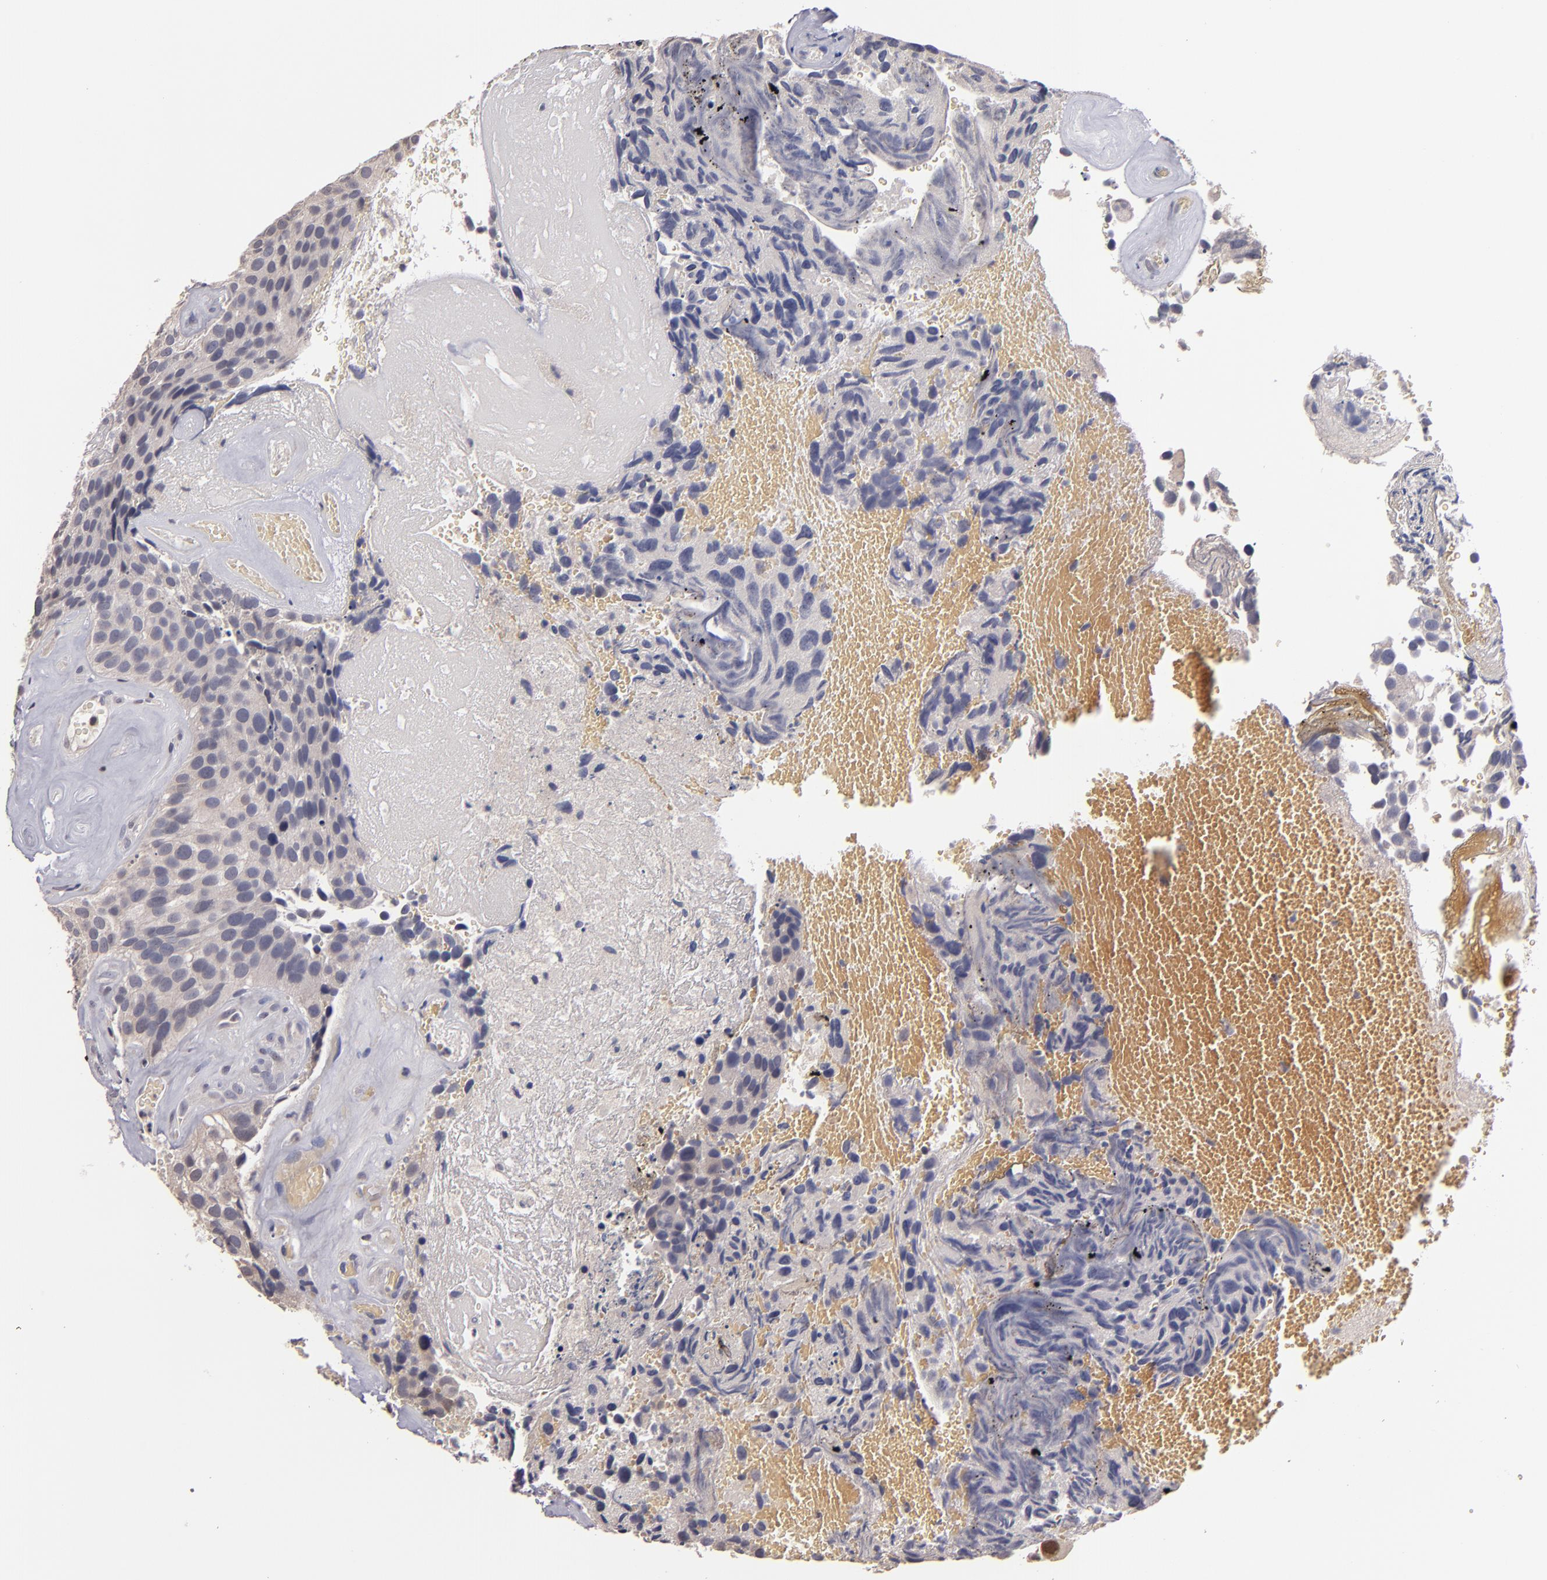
{"staining": {"intensity": "negative", "quantity": "none", "location": "none"}, "tissue": "urothelial cancer", "cell_type": "Tumor cells", "image_type": "cancer", "snomed": [{"axis": "morphology", "description": "Urothelial carcinoma, High grade"}, {"axis": "topography", "description": "Urinary bladder"}], "caption": "Image shows no protein staining in tumor cells of urothelial cancer tissue. (Stains: DAB (3,3'-diaminobenzidine) immunohistochemistry (IHC) with hematoxylin counter stain, Microscopy: brightfield microscopy at high magnification).", "gene": "S100A1", "patient": {"sex": "male", "age": 72}}